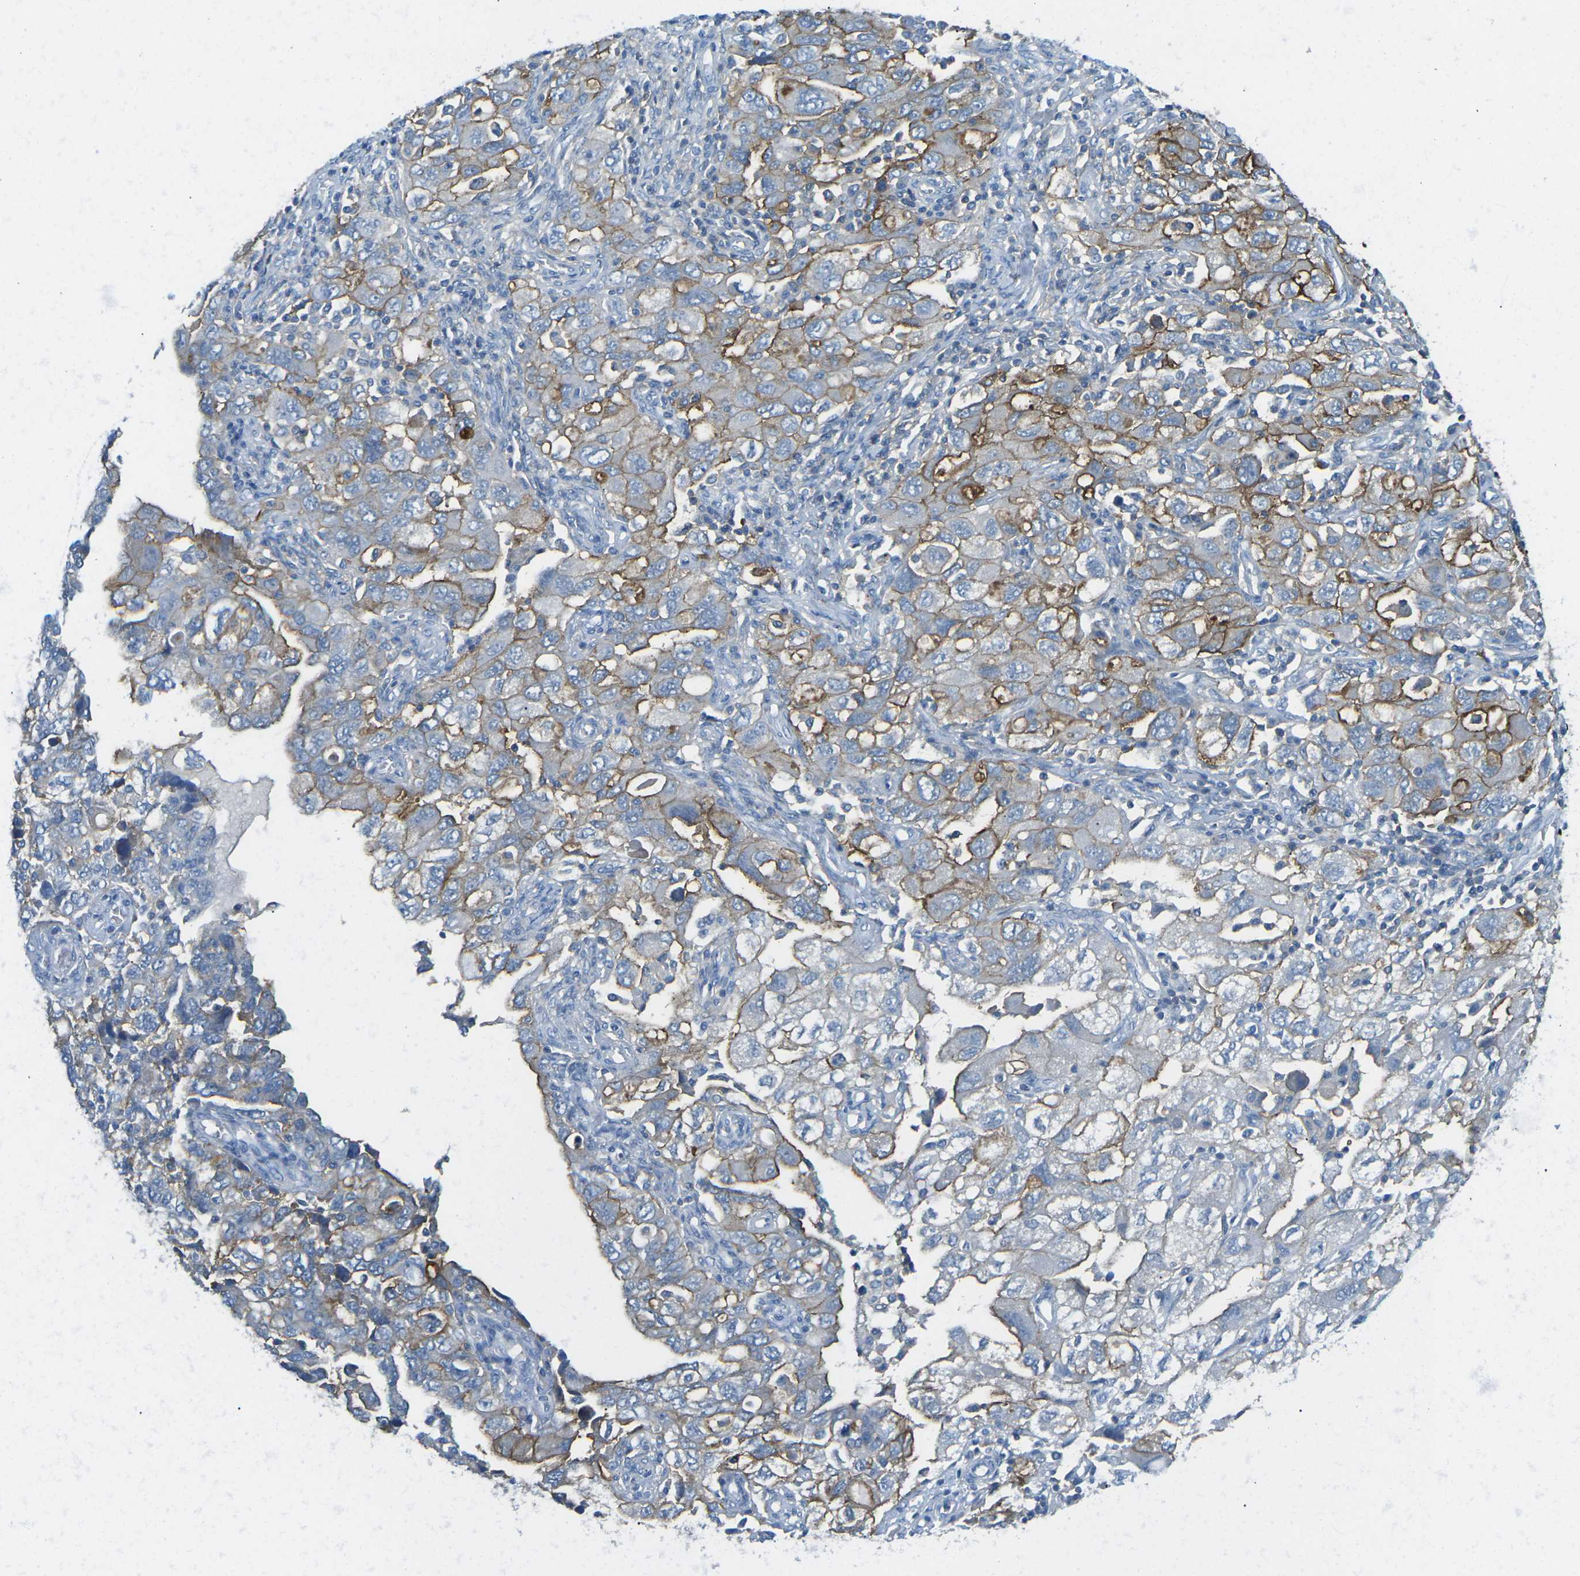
{"staining": {"intensity": "moderate", "quantity": "<25%", "location": "cytoplasmic/membranous"}, "tissue": "ovarian cancer", "cell_type": "Tumor cells", "image_type": "cancer", "snomed": [{"axis": "morphology", "description": "Carcinoma, NOS"}, {"axis": "morphology", "description": "Cystadenocarcinoma, serous, NOS"}, {"axis": "topography", "description": "Ovary"}], "caption": "Human ovarian cancer stained with a brown dye shows moderate cytoplasmic/membranous positive positivity in approximately <25% of tumor cells.", "gene": "CD47", "patient": {"sex": "female", "age": 69}}